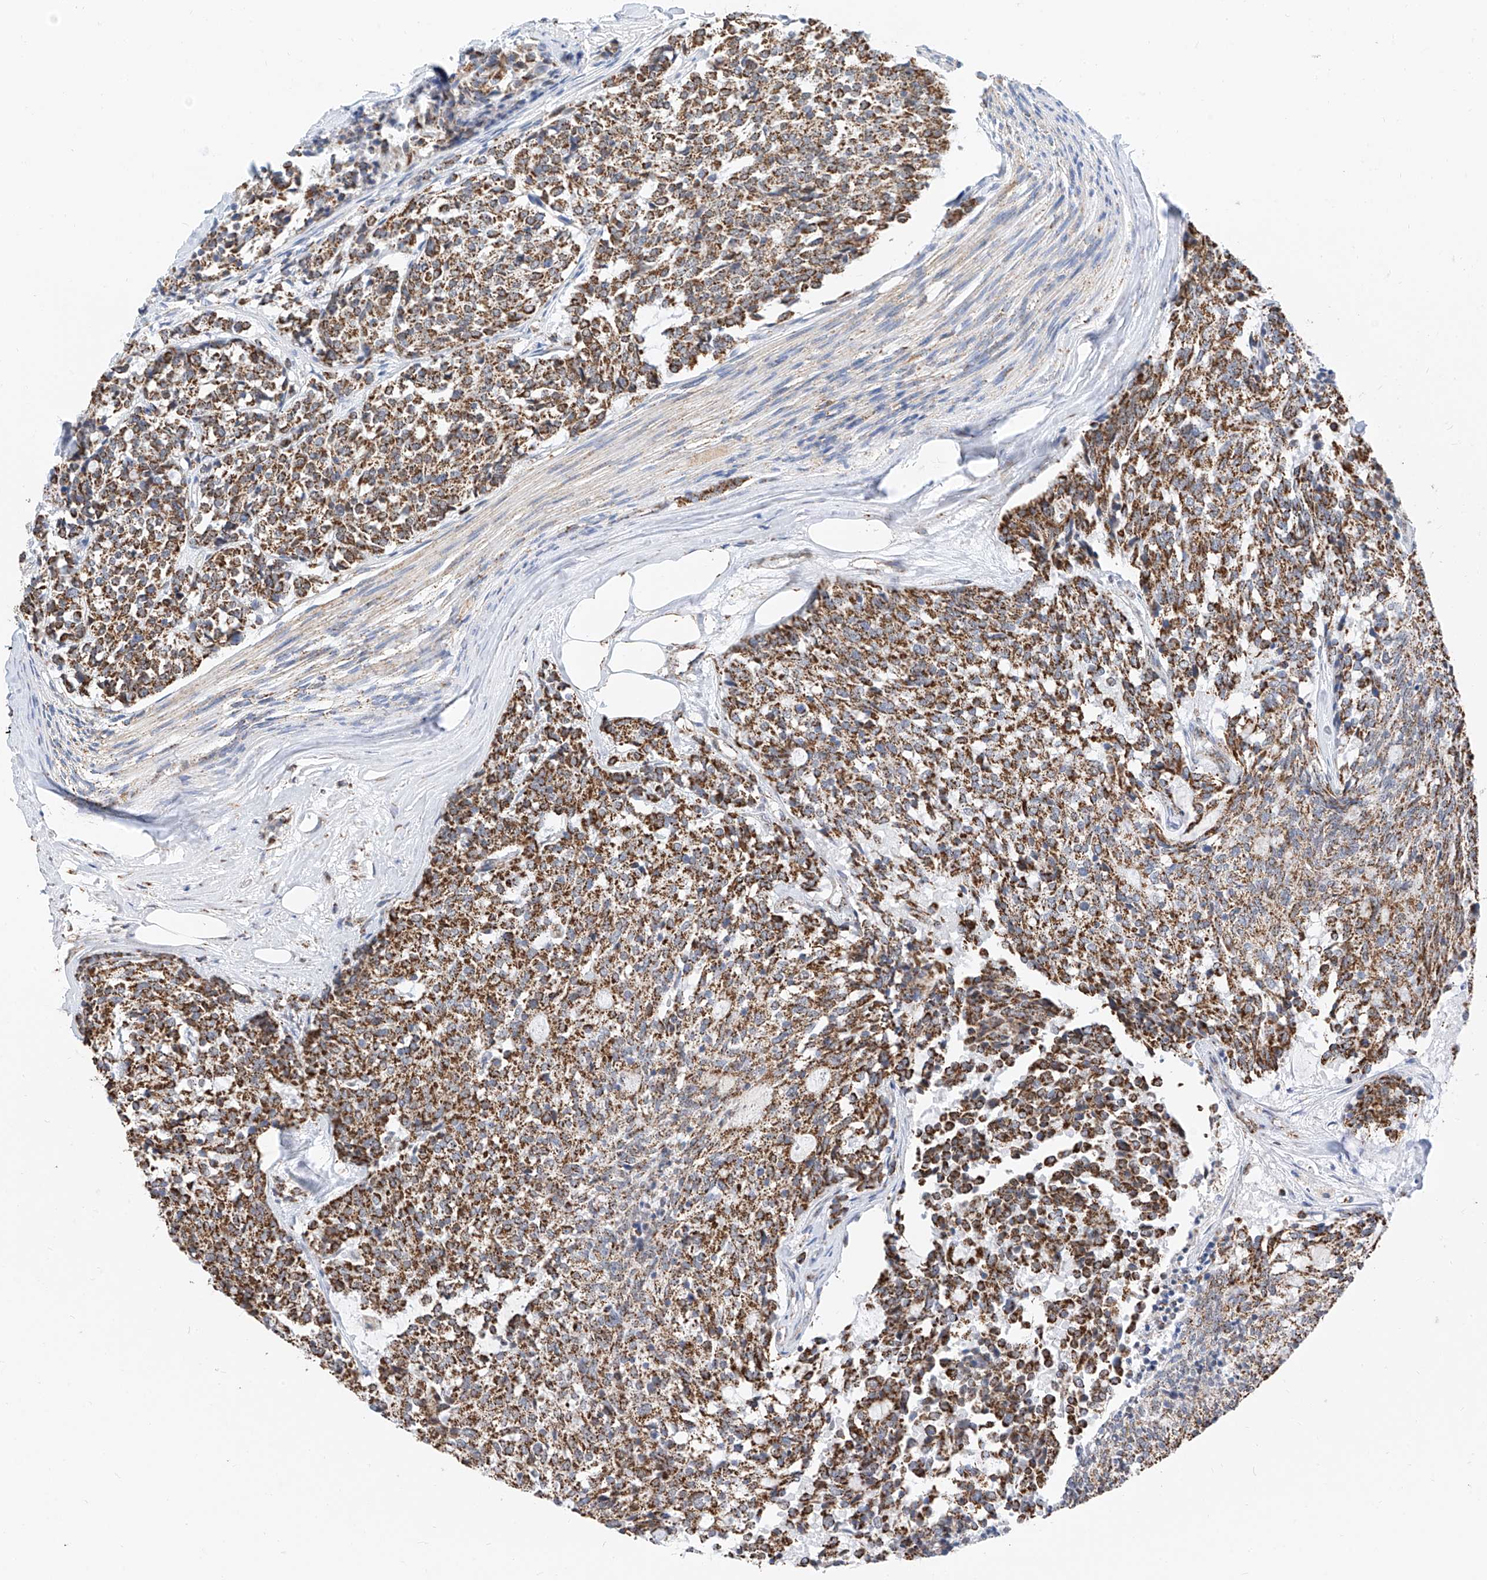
{"staining": {"intensity": "moderate", "quantity": ">75%", "location": "cytoplasmic/membranous"}, "tissue": "carcinoid", "cell_type": "Tumor cells", "image_type": "cancer", "snomed": [{"axis": "morphology", "description": "Carcinoid, malignant, NOS"}, {"axis": "topography", "description": "Pancreas"}], "caption": "Human carcinoid (malignant) stained for a protein (brown) shows moderate cytoplasmic/membranous positive positivity in about >75% of tumor cells.", "gene": "NALCN", "patient": {"sex": "female", "age": 54}}